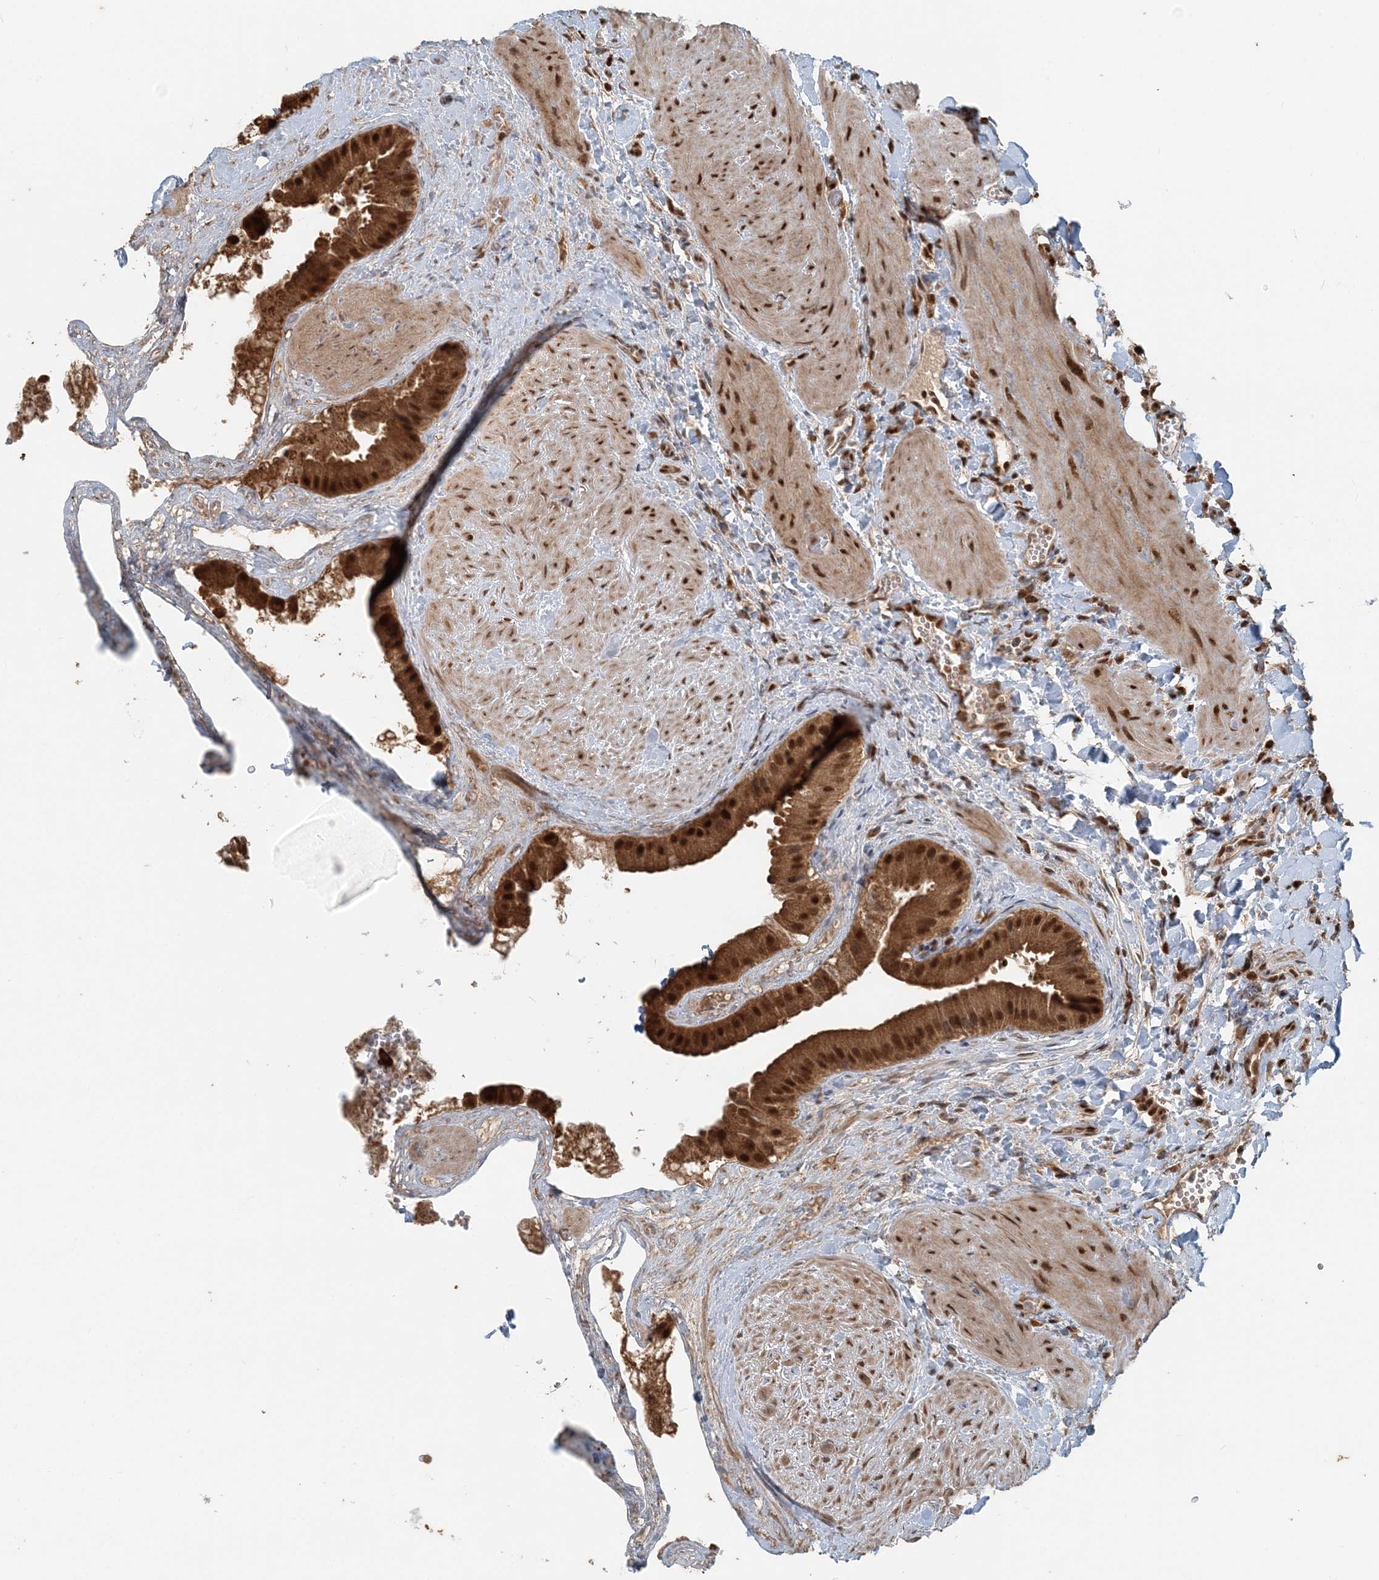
{"staining": {"intensity": "strong", "quantity": ">75%", "location": "cytoplasmic/membranous,nuclear"}, "tissue": "gallbladder", "cell_type": "Glandular cells", "image_type": "normal", "snomed": [{"axis": "morphology", "description": "Normal tissue, NOS"}, {"axis": "topography", "description": "Gallbladder"}], "caption": "The micrograph shows immunohistochemical staining of normal gallbladder. There is strong cytoplasmic/membranous,nuclear expression is appreciated in about >75% of glandular cells. The staining was performed using DAB to visualize the protein expression in brown, while the nuclei were stained in blue with hematoxylin (Magnification: 20x).", "gene": "ARHGAP35", "patient": {"sex": "male", "age": 55}}